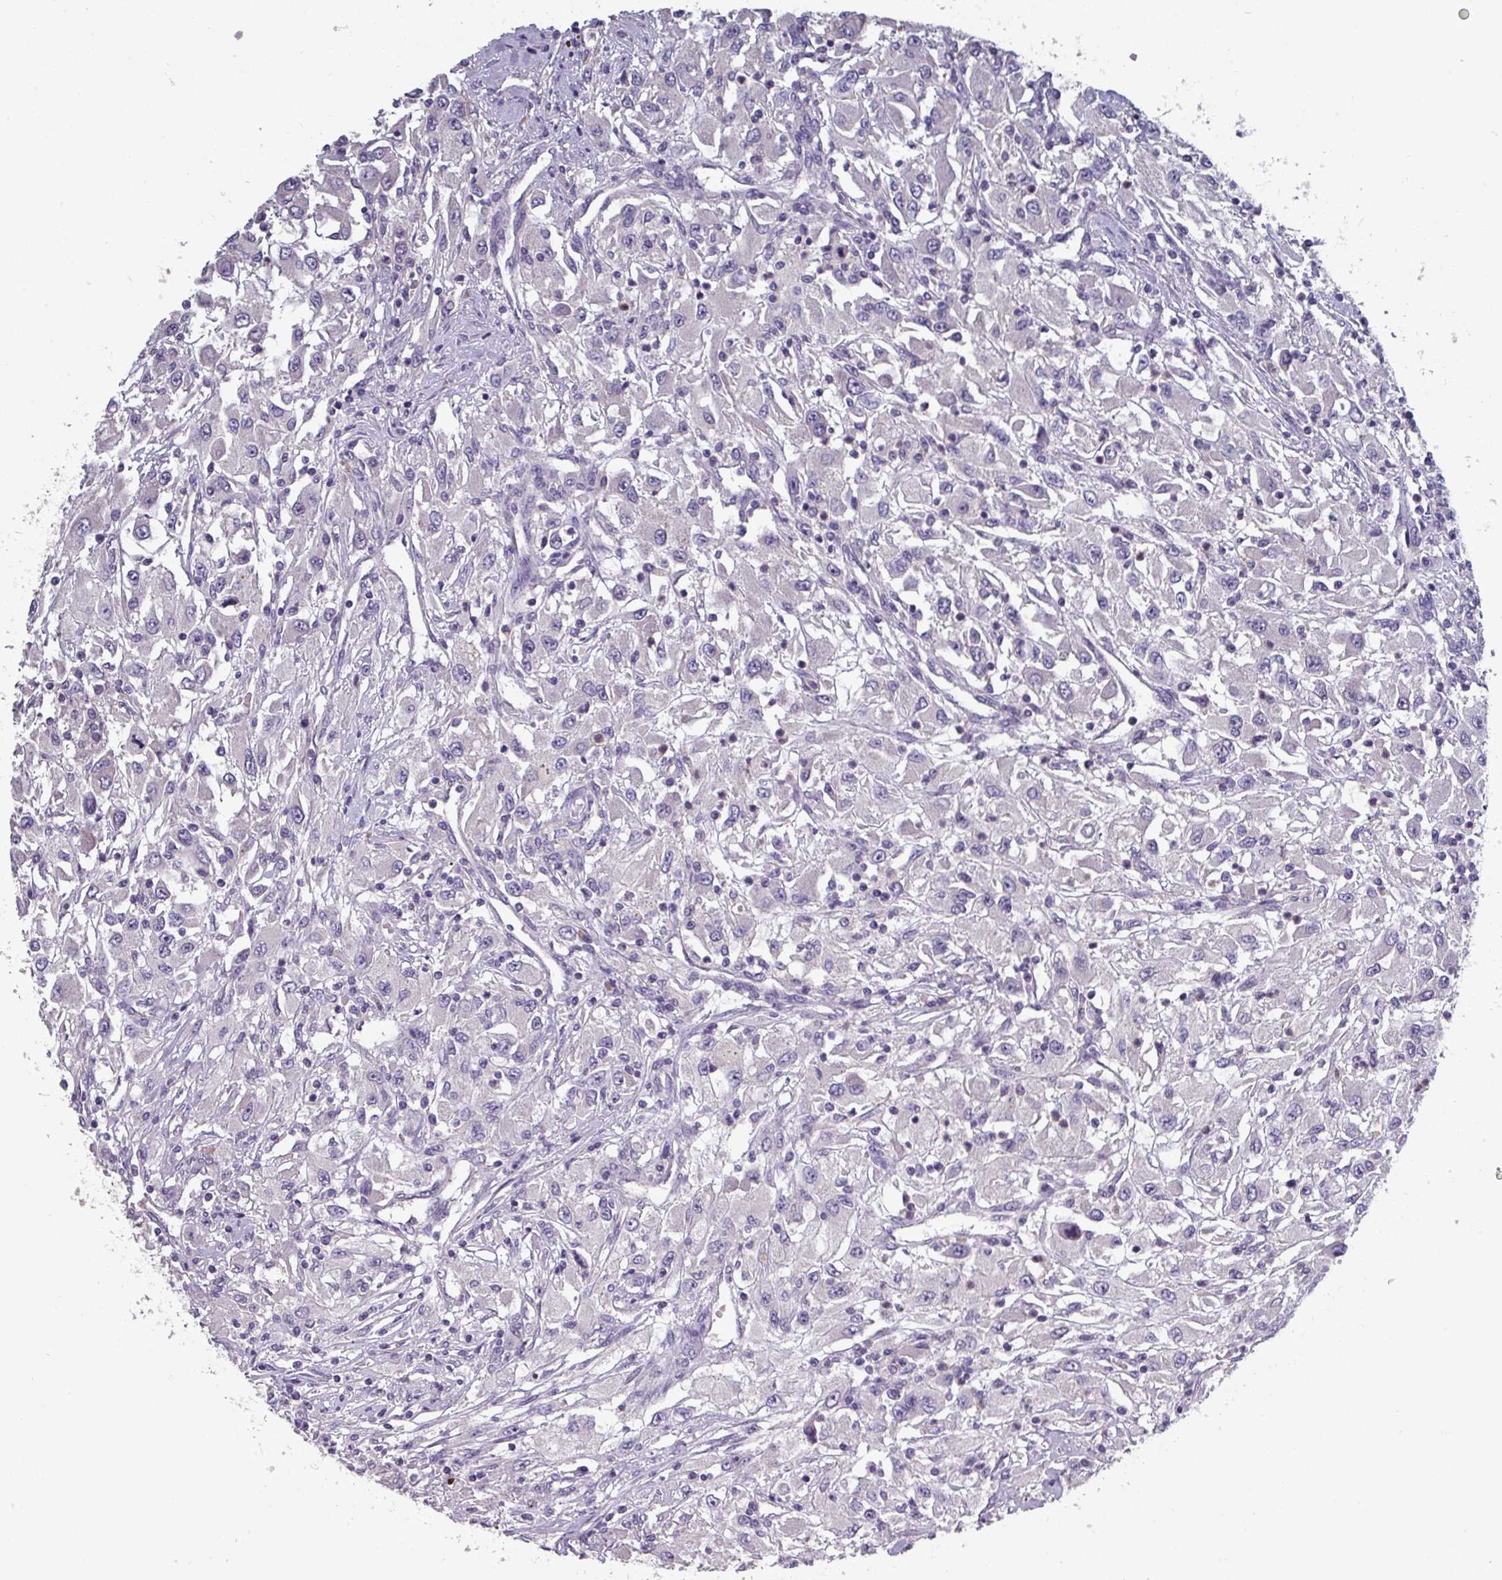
{"staining": {"intensity": "negative", "quantity": "none", "location": "none"}, "tissue": "renal cancer", "cell_type": "Tumor cells", "image_type": "cancer", "snomed": [{"axis": "morphology", "description": "Adenocarcinoma, NOS"}, {"axis": "topography", "description": "Kidney"}], "caption": "There is no significant positivity in tumor cells of renal cancer.", "gene": "PRAMEF8", "patient": {"sex": "female", "age": 67}}